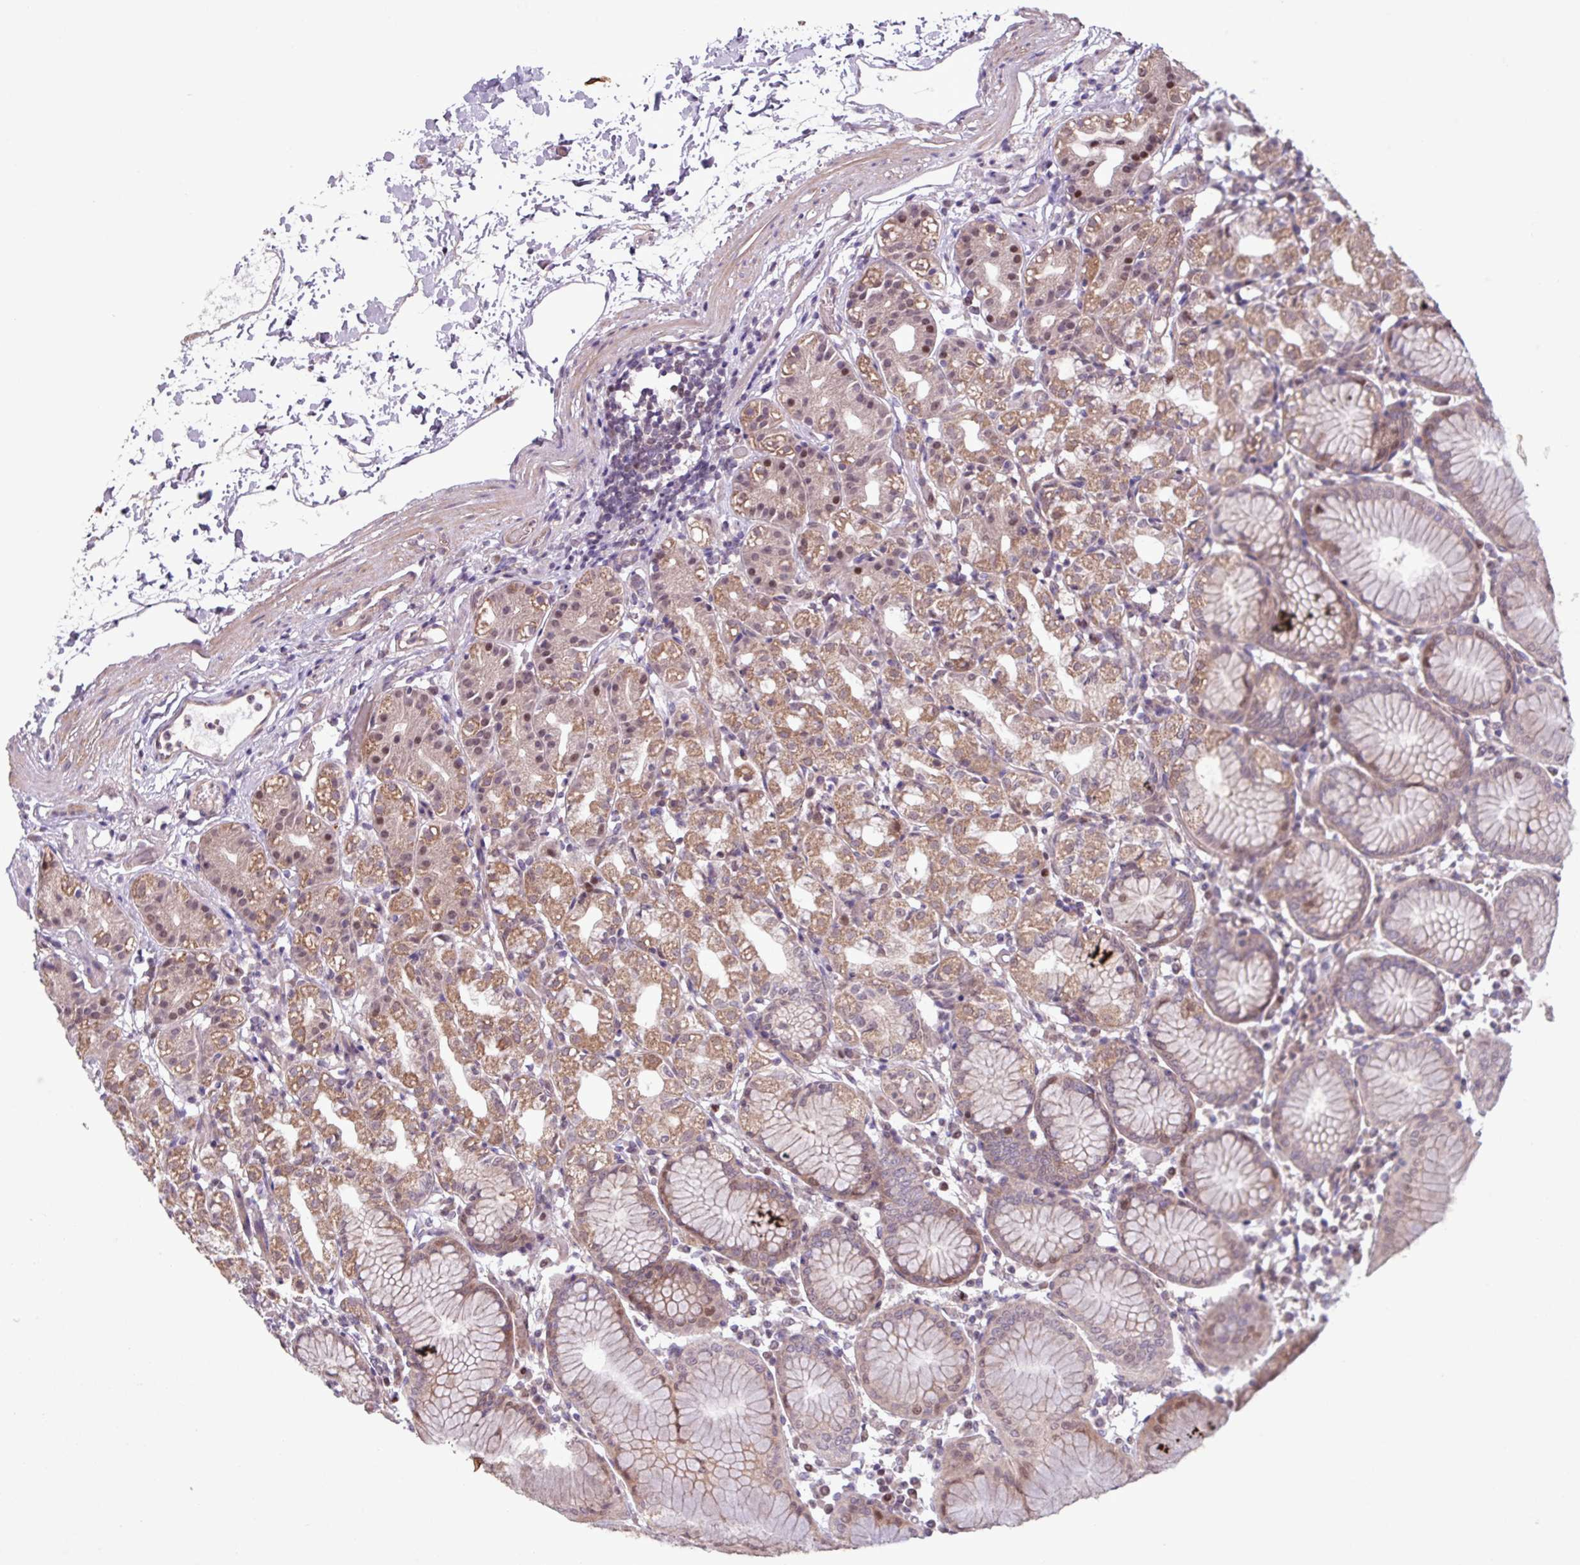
{"staining": {"intensity": "moderate", "quantity": ">75%", "location": "cytoplasmic/membranous,nuclear"}, "tissue": "stomach", "cell_type": "Glandular cells", "image_type": "normal", "snomed": [{"axis": "morphology", "description": "Normal tissue, NOS"}, {"axis": "topography", "description": "Stomach"}], "caption": "Normal stomach reveals moderate cytoplasmic/membranous,nuclear staining in approximately >75% of glandular cells.", "gene": "PDPR", "patient": {"sex": "female", "age": 57}}